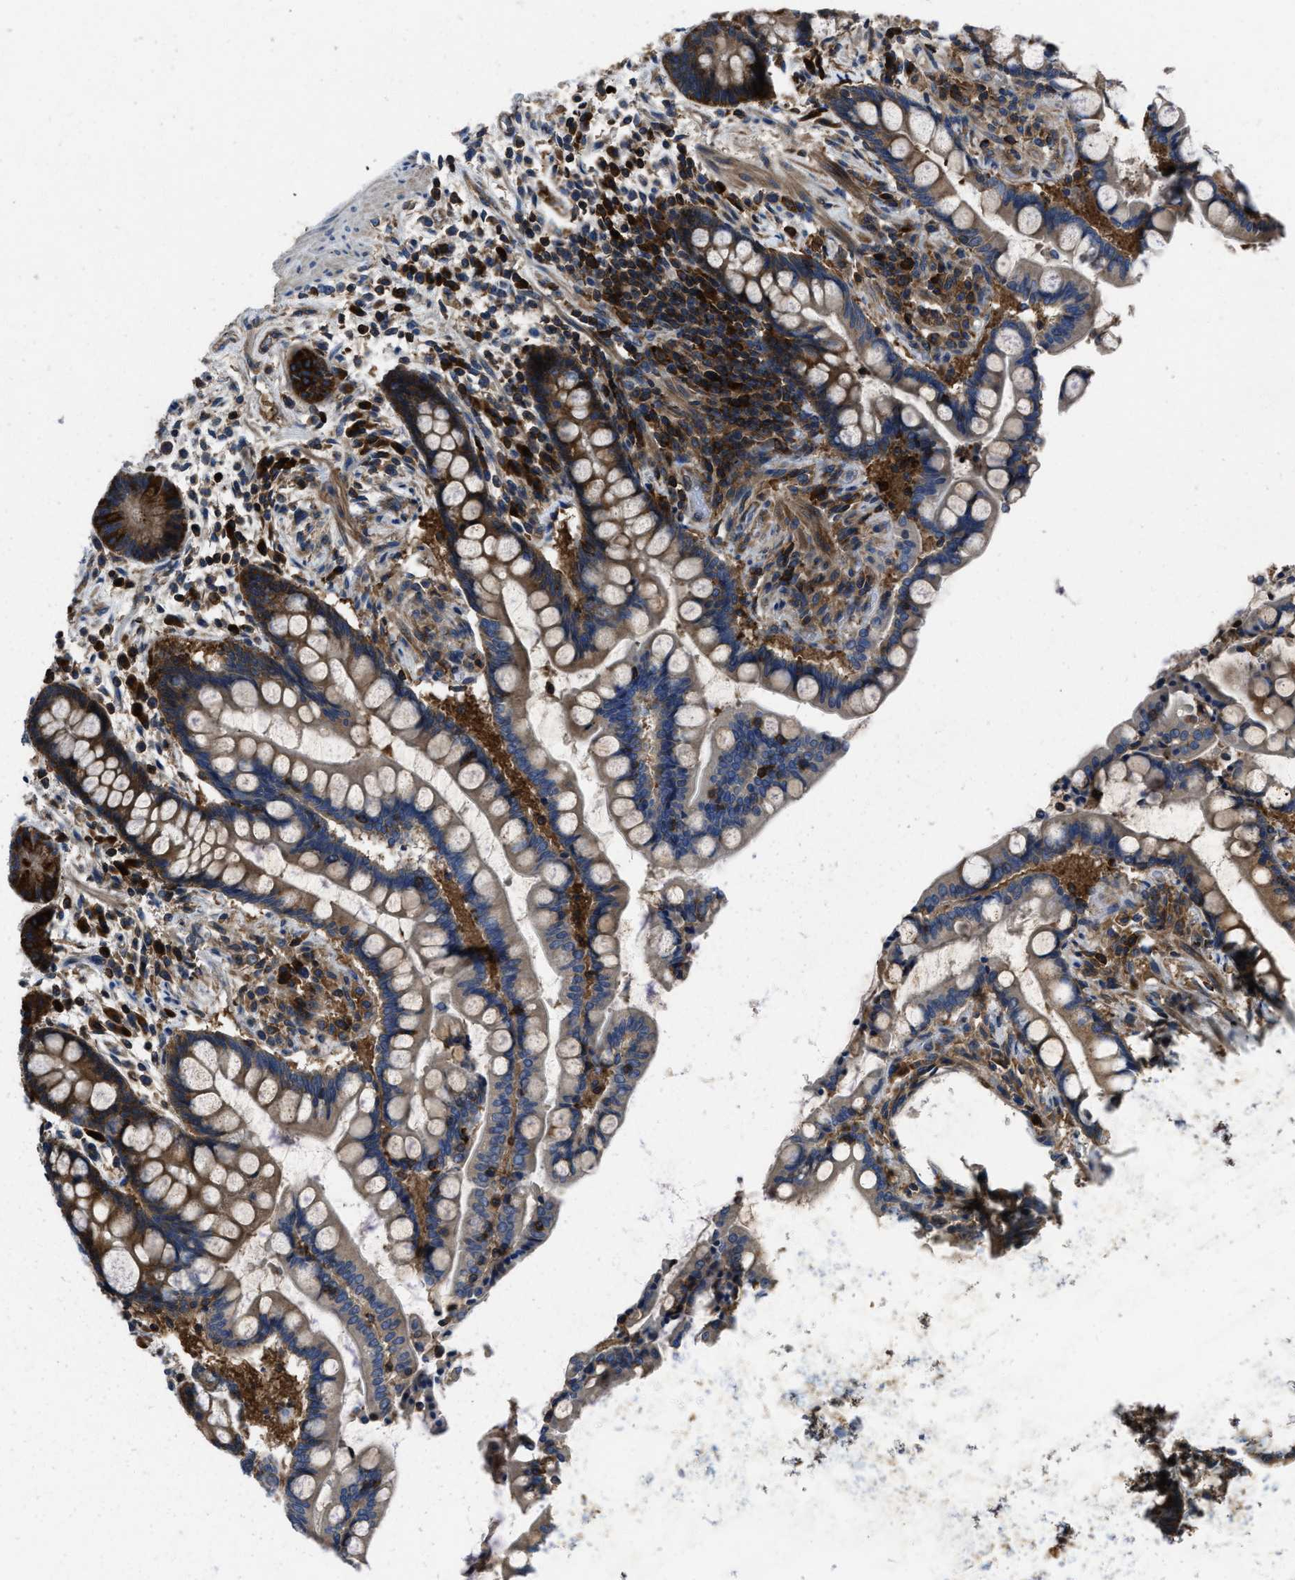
{"staining": {"intensity": "weak", "quantity": ">75%", "location": "cytoplasmic/membranous"}, "tissue": "colon", "cell_type": "Endothelial cells", "image_type": "normal", "snomed": [{"axis": "morphology", "description": "Normal tissue, NOS"}, {"axis": "topography", "description": "Colon"}], "caption": "Immunohistochemistry (IHC) staining of benign colon, which demonstrates low levels of weak cytoplasmic/membranous expression in about >75% of endothelial cells indicating weak cytoplasmic/membranous protein positivity. The staining was performed using DAB (brown) for protein detection and nuclei were counterstained in hematoxylin (blue).", "gene": "YARS1", "patient": {"sex": "male", "age": 73}}